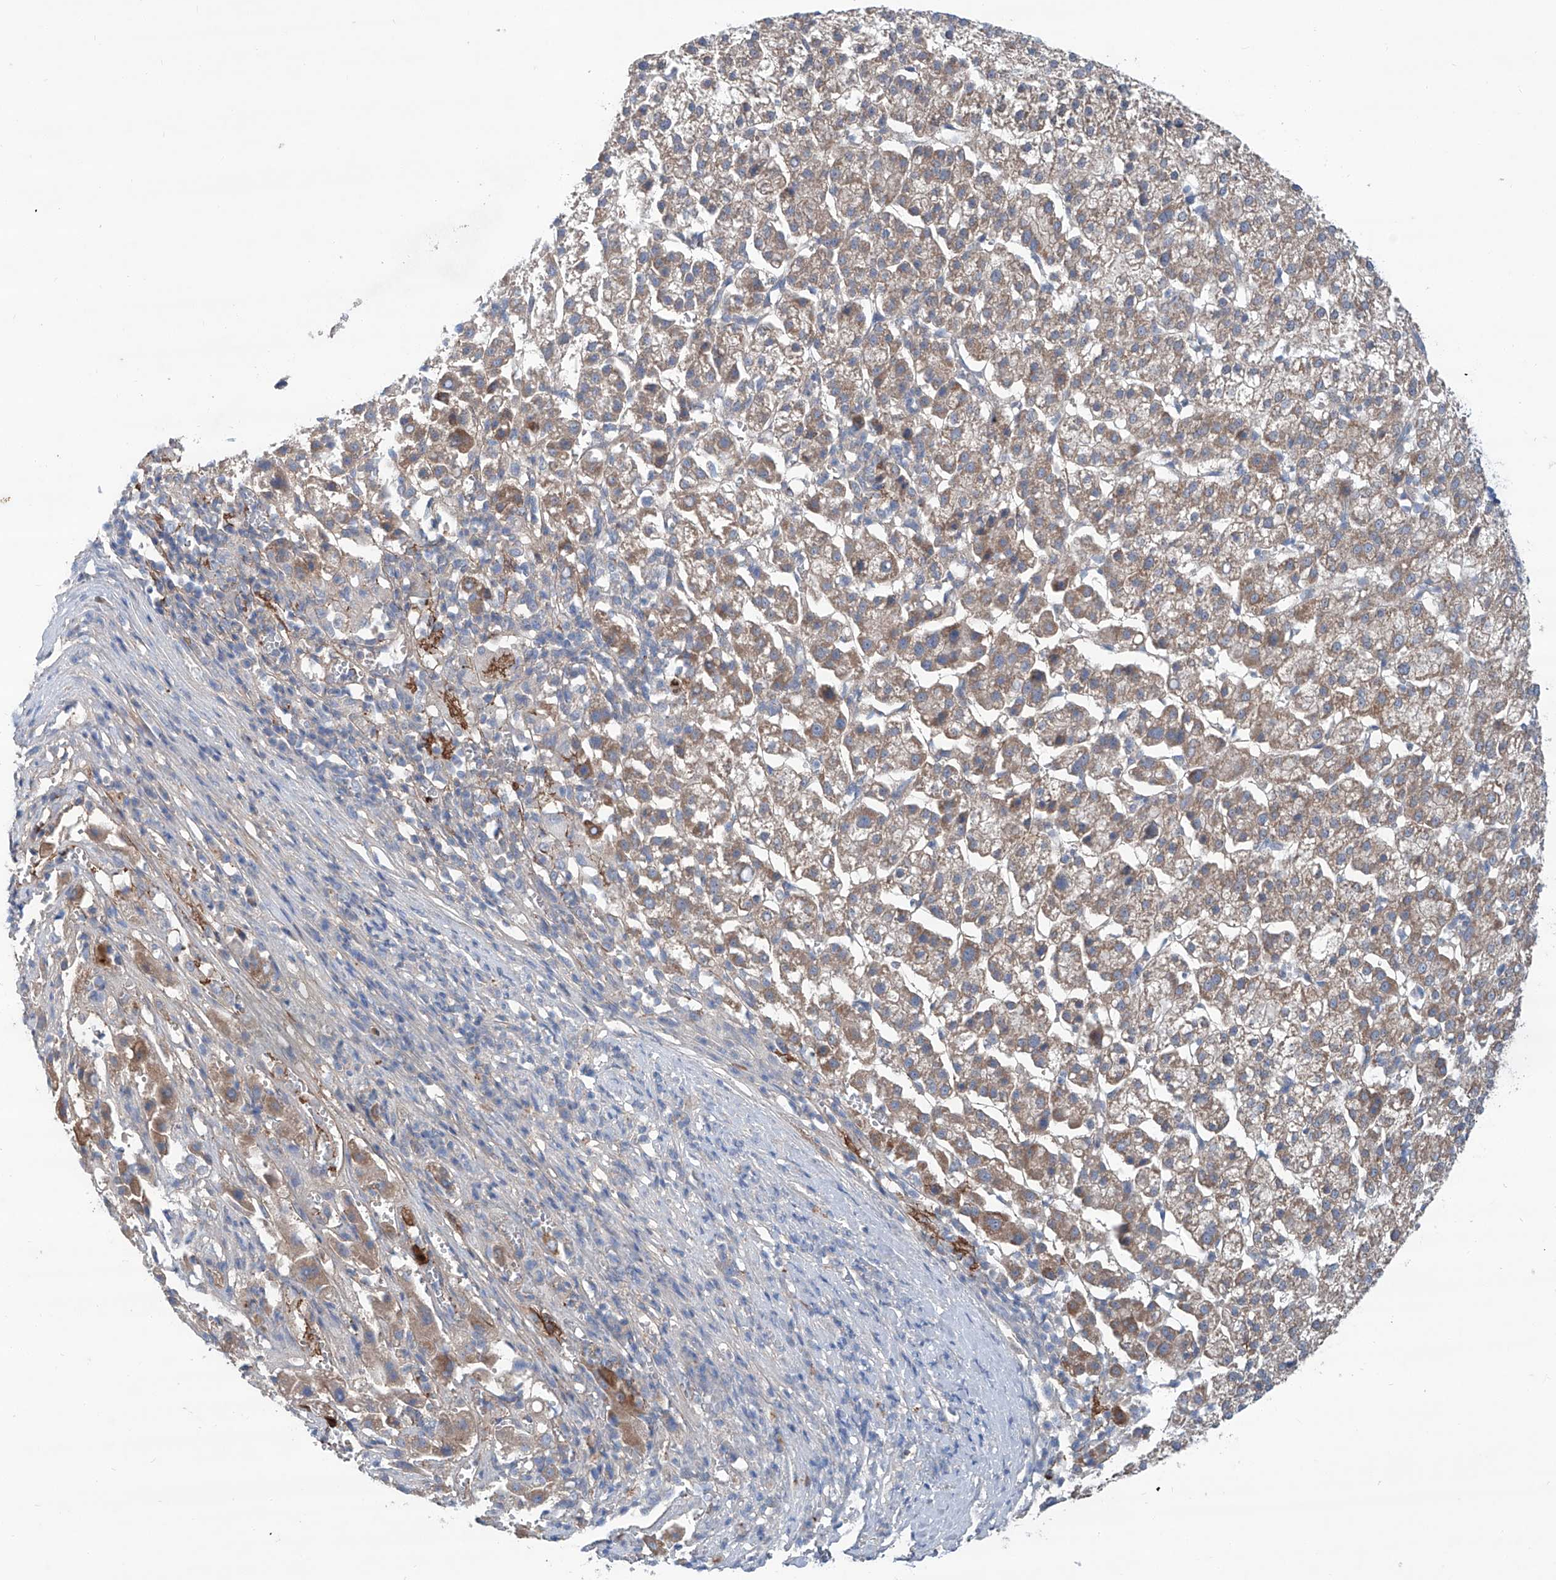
{"staining": {"intensity": "moderate", "quantity": ">75%", "location": "cytoplasmic/membranous"}, "tissue": "liver cancer", "cell_type": "Tumor cells", "image_type": "cancer", "snomed": [{"axis": "morphology", "description": "Carcinoma, Hepatocellular, NOS"}, {"axis": "topography", "description": "Liver"}], "caption": "This is a histology image of immunohistochemistry (IHC) staining of liver hepatocellular carcinoma, which shows moderate staining in the cytoplasmic/membranous of tumor cells.", "gene": "SIX4", "patient": {"sex": "female", "age": 58}}